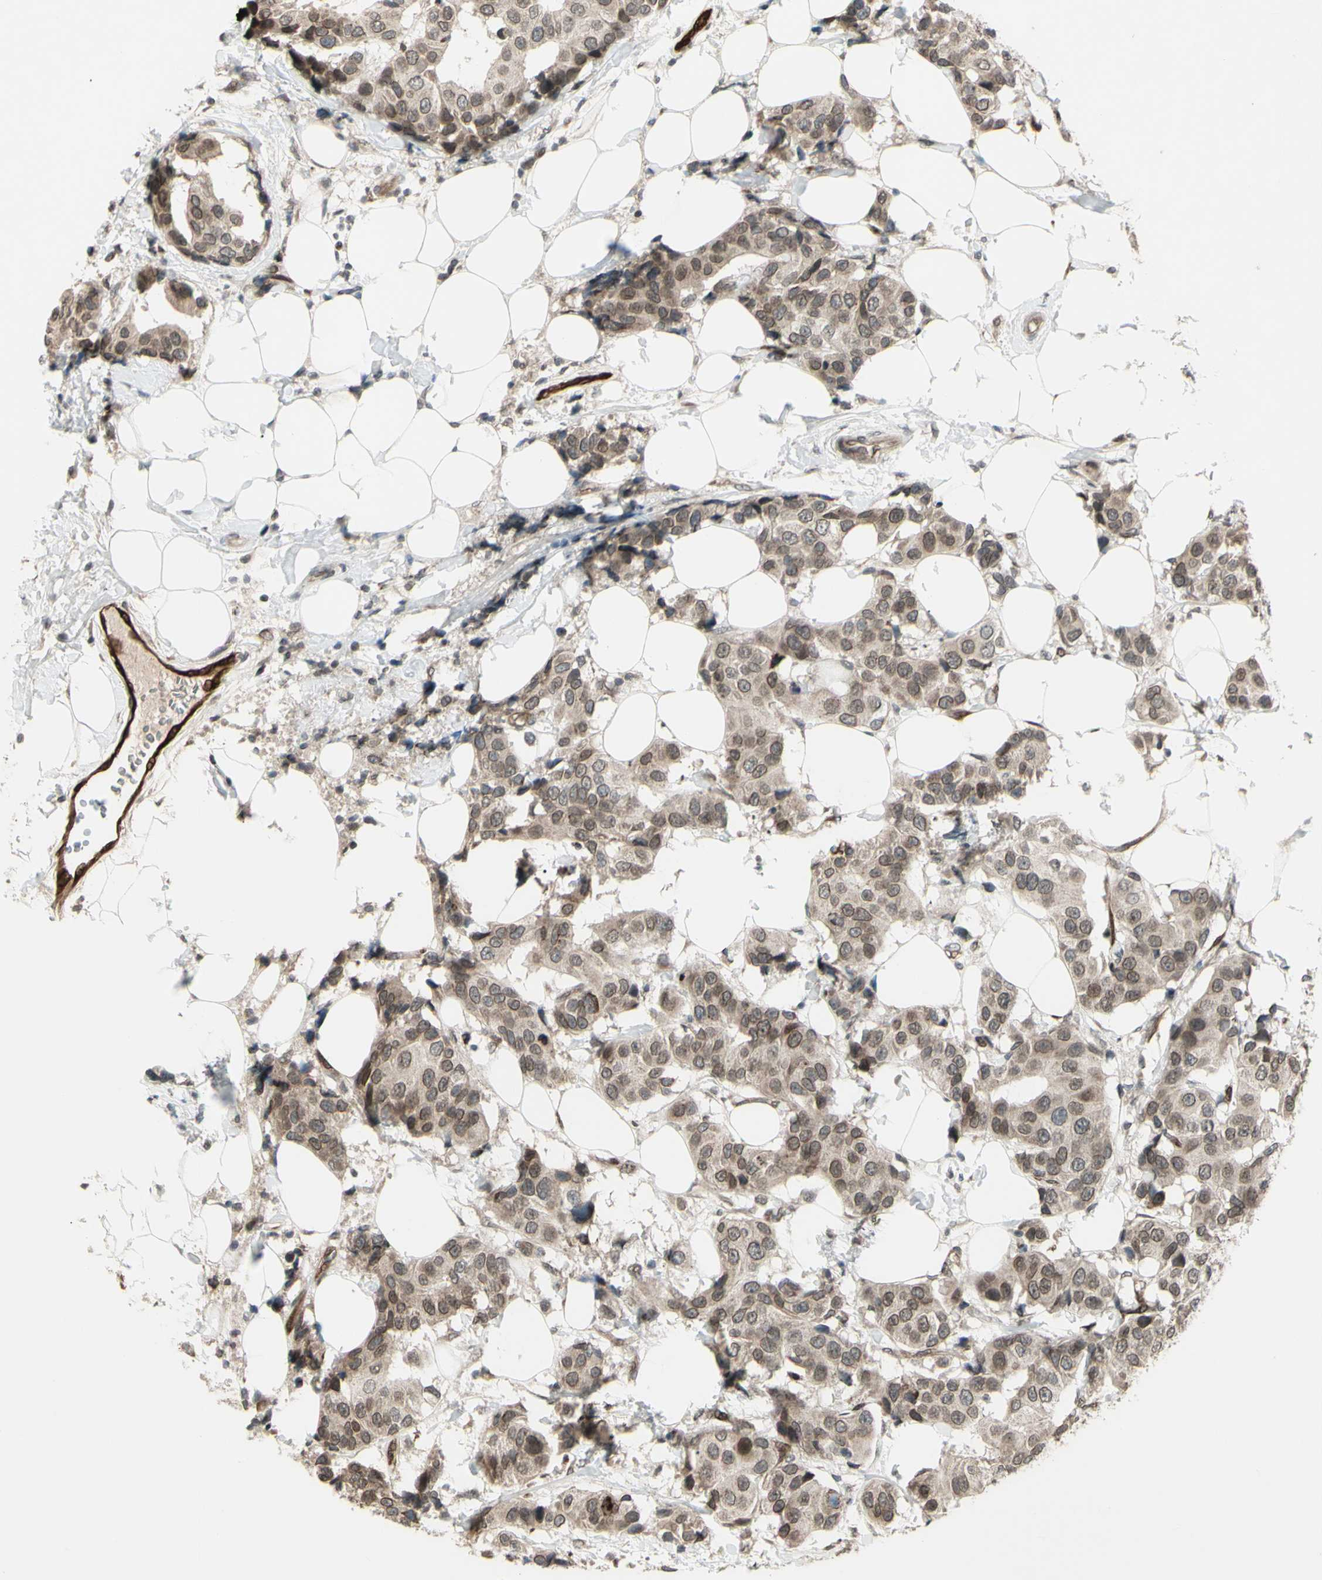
{"staining": {"intensity": "weak", "quantity": ">75%", "location": "cytoplasmic/membranous,nuclear"}, "tissue": "breast cancer", "cell_type": "Tumor cells", "image_type": "cancer", "snomed": [{"axis": "morphology", "description": "Normal tissue, NOS"}, {"axis": "morphology", "description": "Duct carcinoma"}, {"axis": "topography", "description": "Breast"}], "caption": "Immunohistochemical staining of breast cancer displays weak cytoplasmic/membranous and nuclear protein positivity in approximately >75% of tumor cells. (brown staining indicates protein expression, while blue staining denotes nuclei).", "gene": "MLF2", "patient": {"sex": "female", "age": 39}}